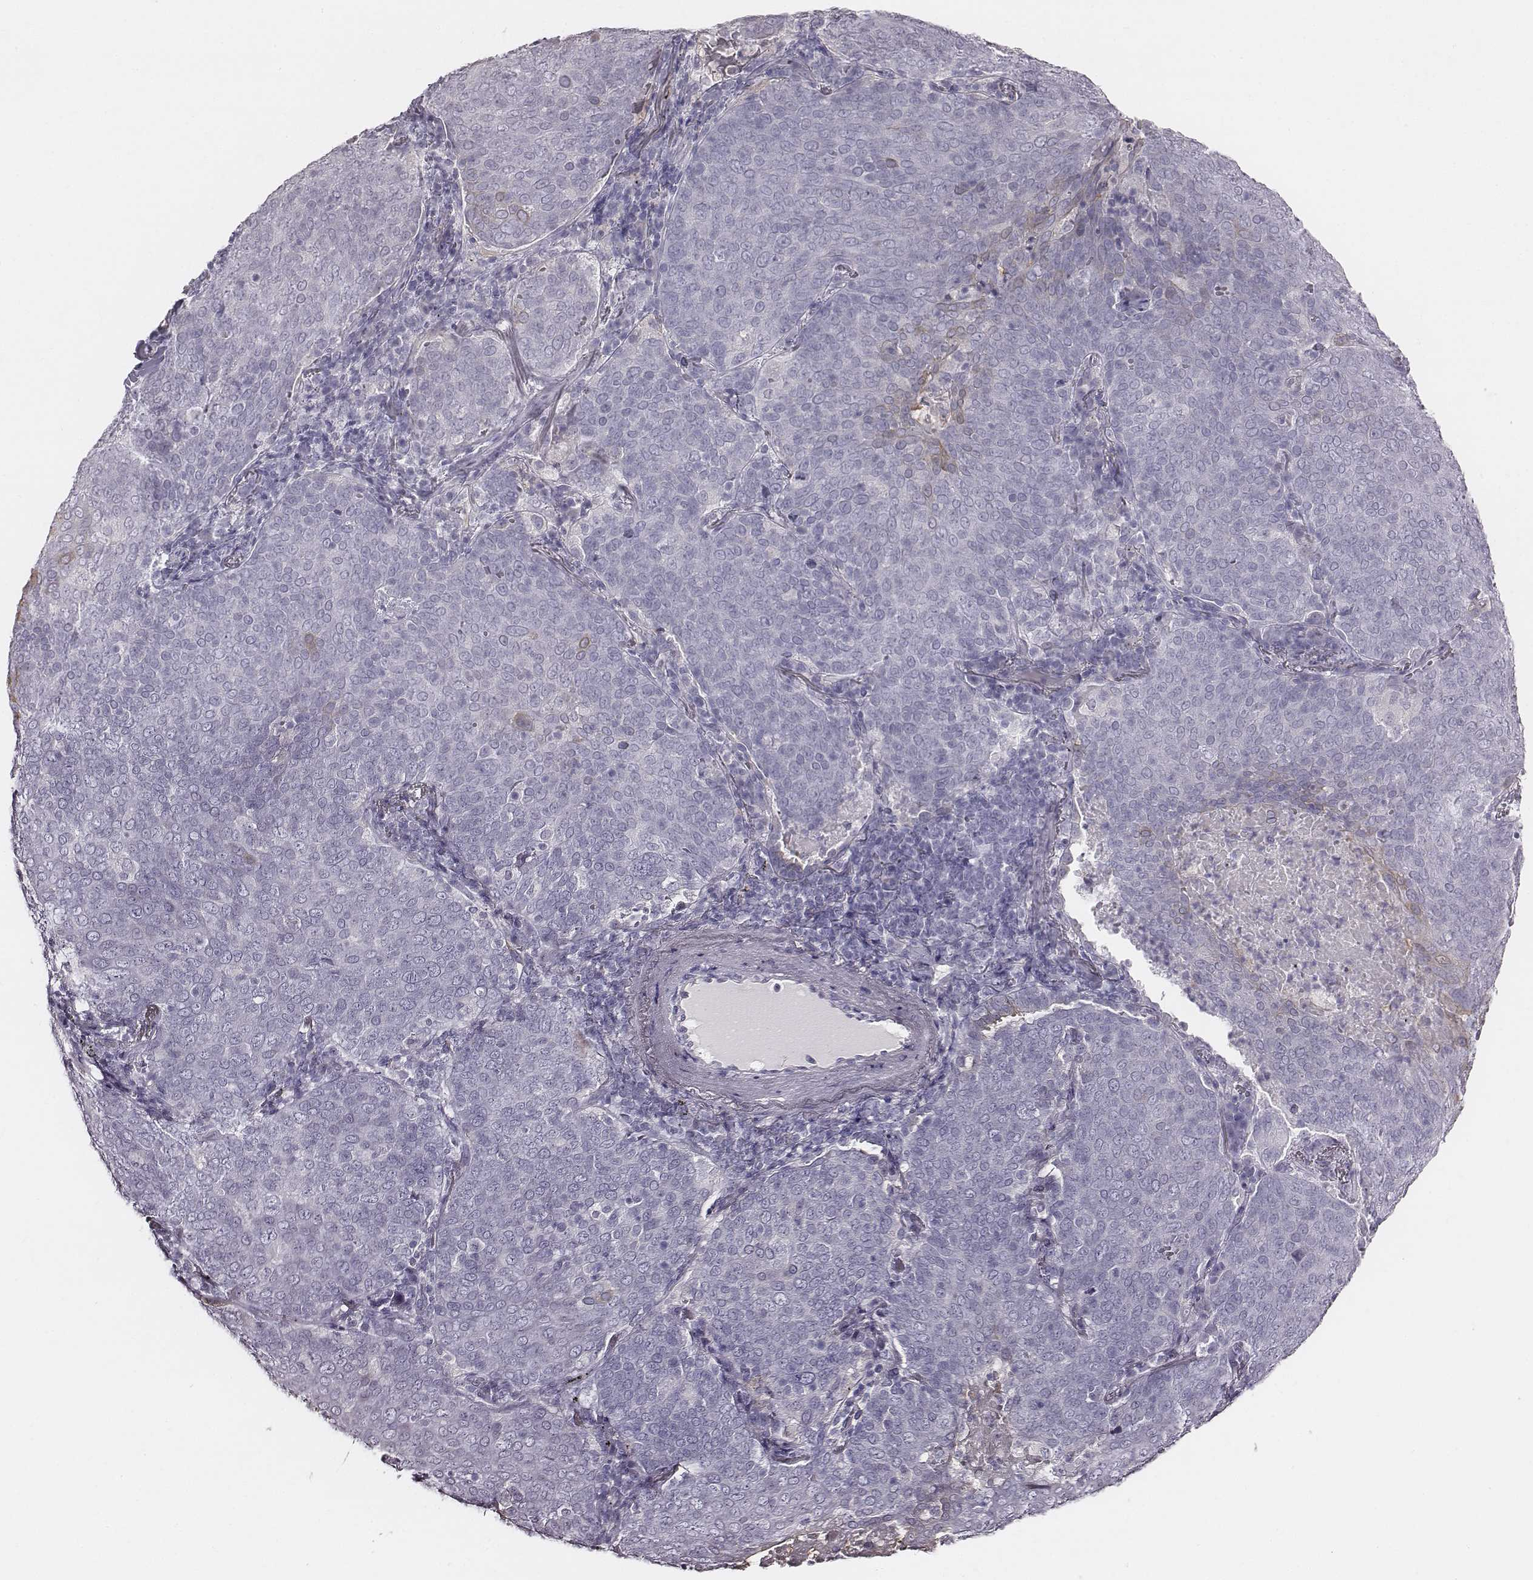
{"staining": {"intensity": "negative", "quantity": "none", "location": "none"}, "tissue": "lung cancer", "cell_type": "Tumor cells", "image_type": "cancer", "snomed": [{"axis": "morphology", "description": "Squamous cell carcinoma, NOS"}, {"axis": "topography", "description": "Lung"}], "caption": "IHC photomicrograph of neoplastic tissue: squamous cell carcinoma (lung) stained with DAB reveals no significant protein positivity in tumor cells. (Immunohistochemistry, brightfield microscopy, high magnification).", "gene": "C6orf58", "patient": {"sex": "male", "age": 82}}